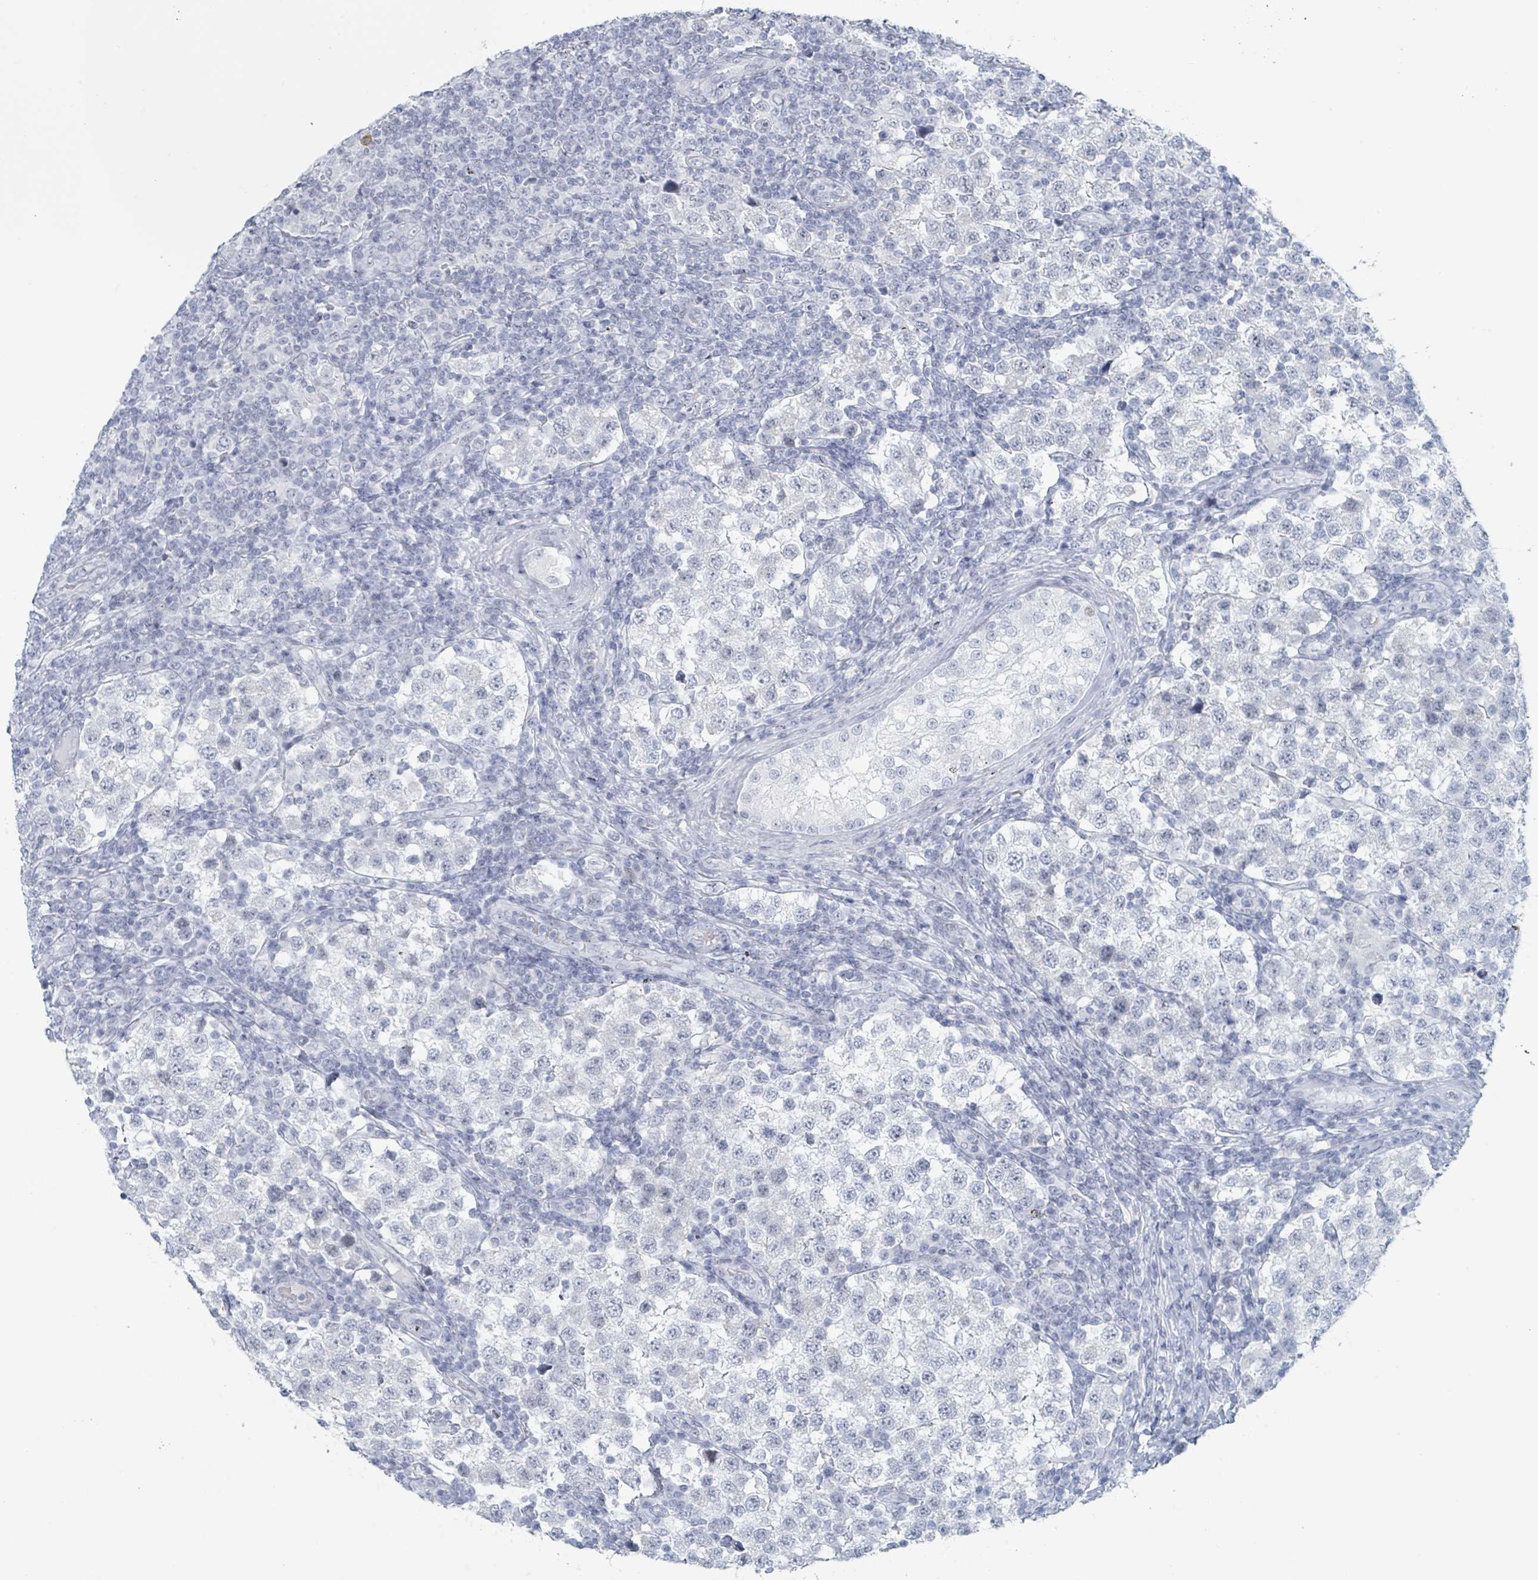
{"staining": {"intensity": "negative", "quantity": "none", "location": "none"}, "tissue": "testis cancer", "cell_type": "Tumor cells", "image_type": "cancer", "snomed": [{"axis": "morphology", "description": "Seminoma, NOS"}, {"axis": "topography", "description": "Testis"}], "caption": "The micrograph shows no staining of tumor cells in testis cancer (seminoma). (Stains: DAB (3,3'-diaminobenzidine) immunohistochemistry with hematoxylin counter stain, Microscopy: brightfield microscopy at high magnification).", "gene": "GPR15LG", "patient": {"sex": "male", "age": 34}}